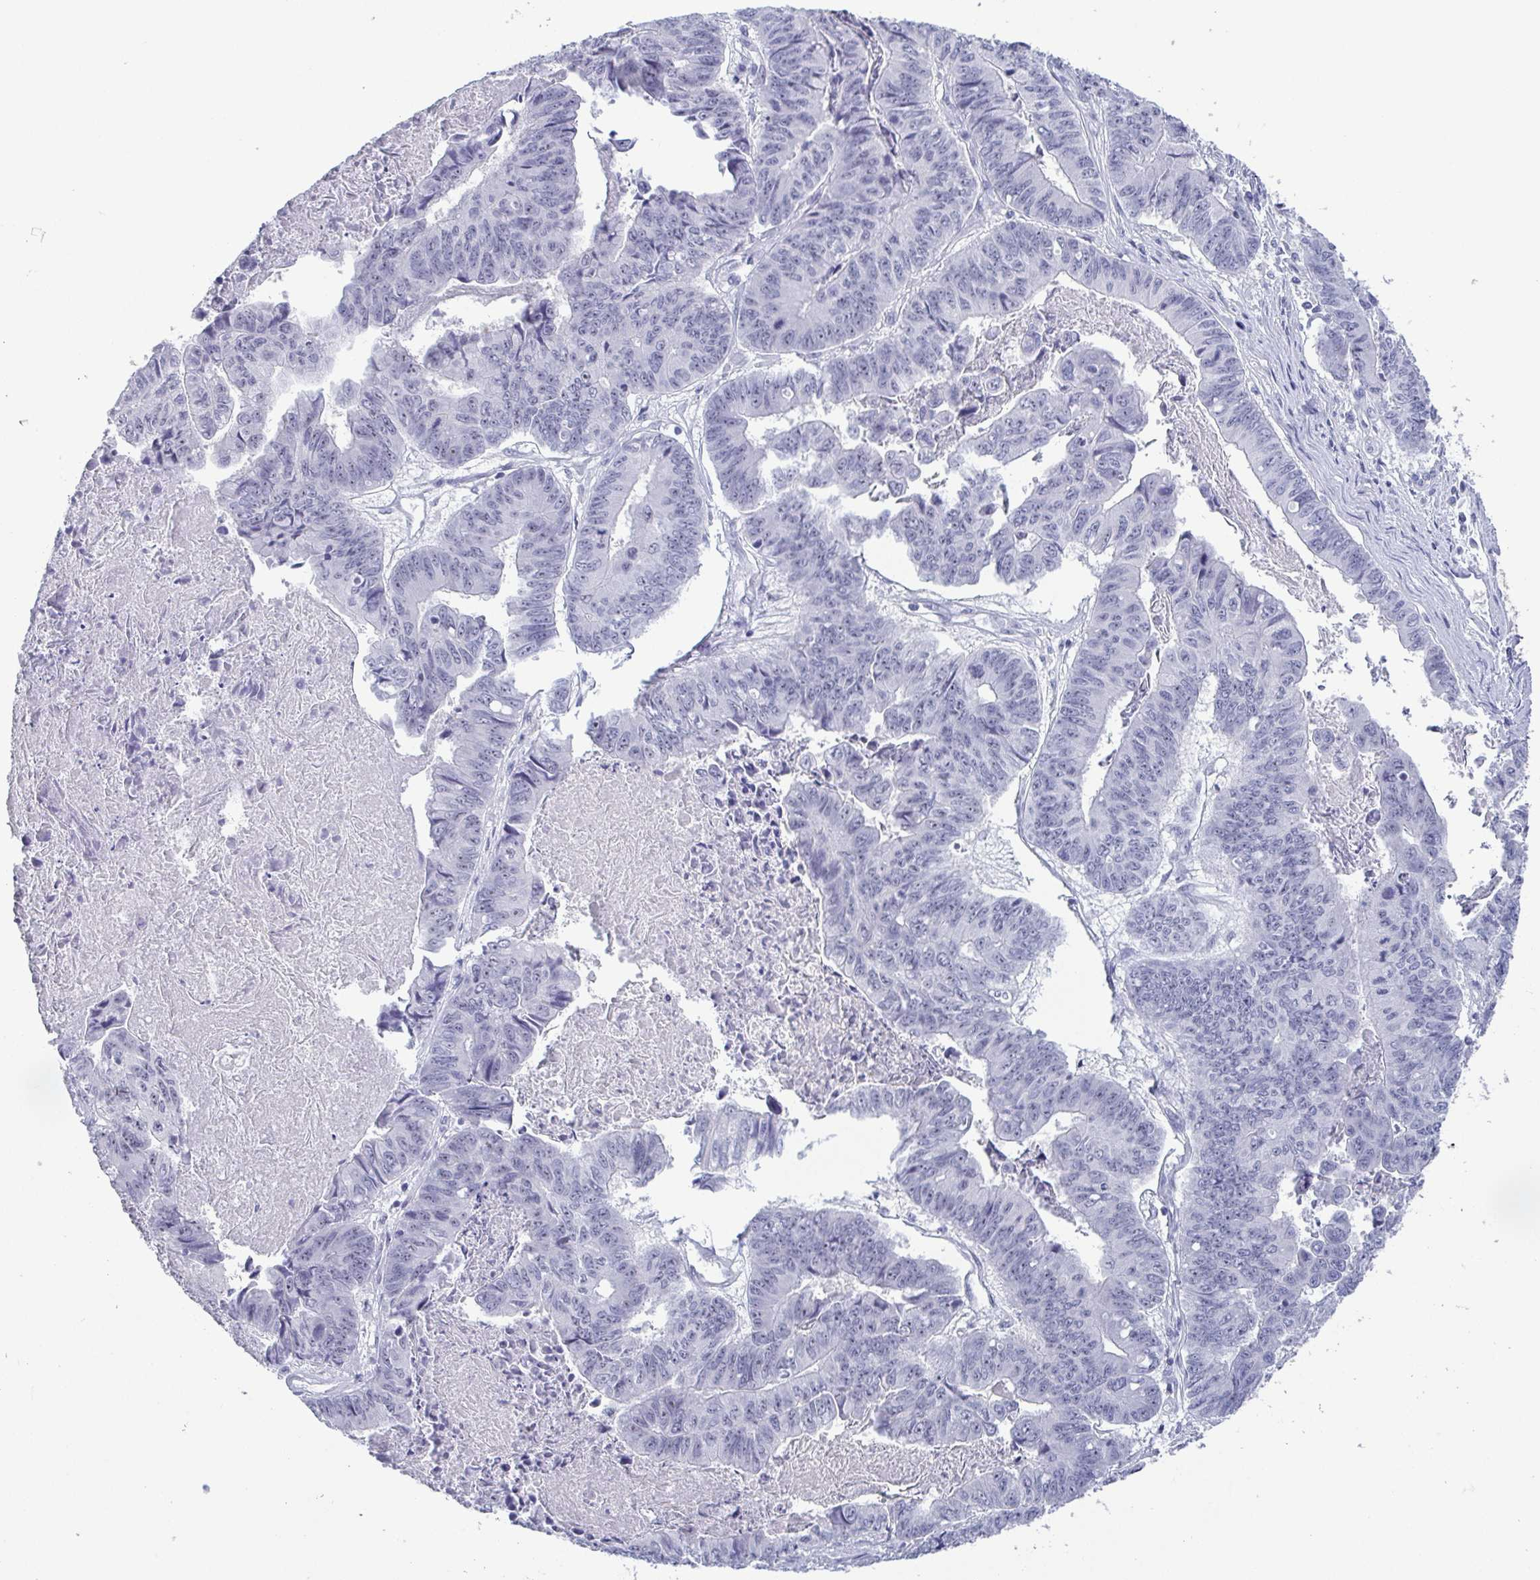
{"staining": {"intensity": "negative", "quantity": "none", "location": "none"}, "tissue": "stomach cancer", "cell_type": "Tumor cells", "image_type": "cancer", "snomed": [{"axis": "morphology", "description": "Adenocarcinoma, NOS"}, {"axis": "topography", "description": "Stomach, lower"}], "caption": "A micrograph of human stomach cancer is negative for staining in tumor cells. (Brightfield microscopy of DAB (3,3'-diaminobenzidine) immunohistochemistry (IHC) at high magnification).", "gene": "BZW1", "patient": {"sex": "male", "age": 77}}